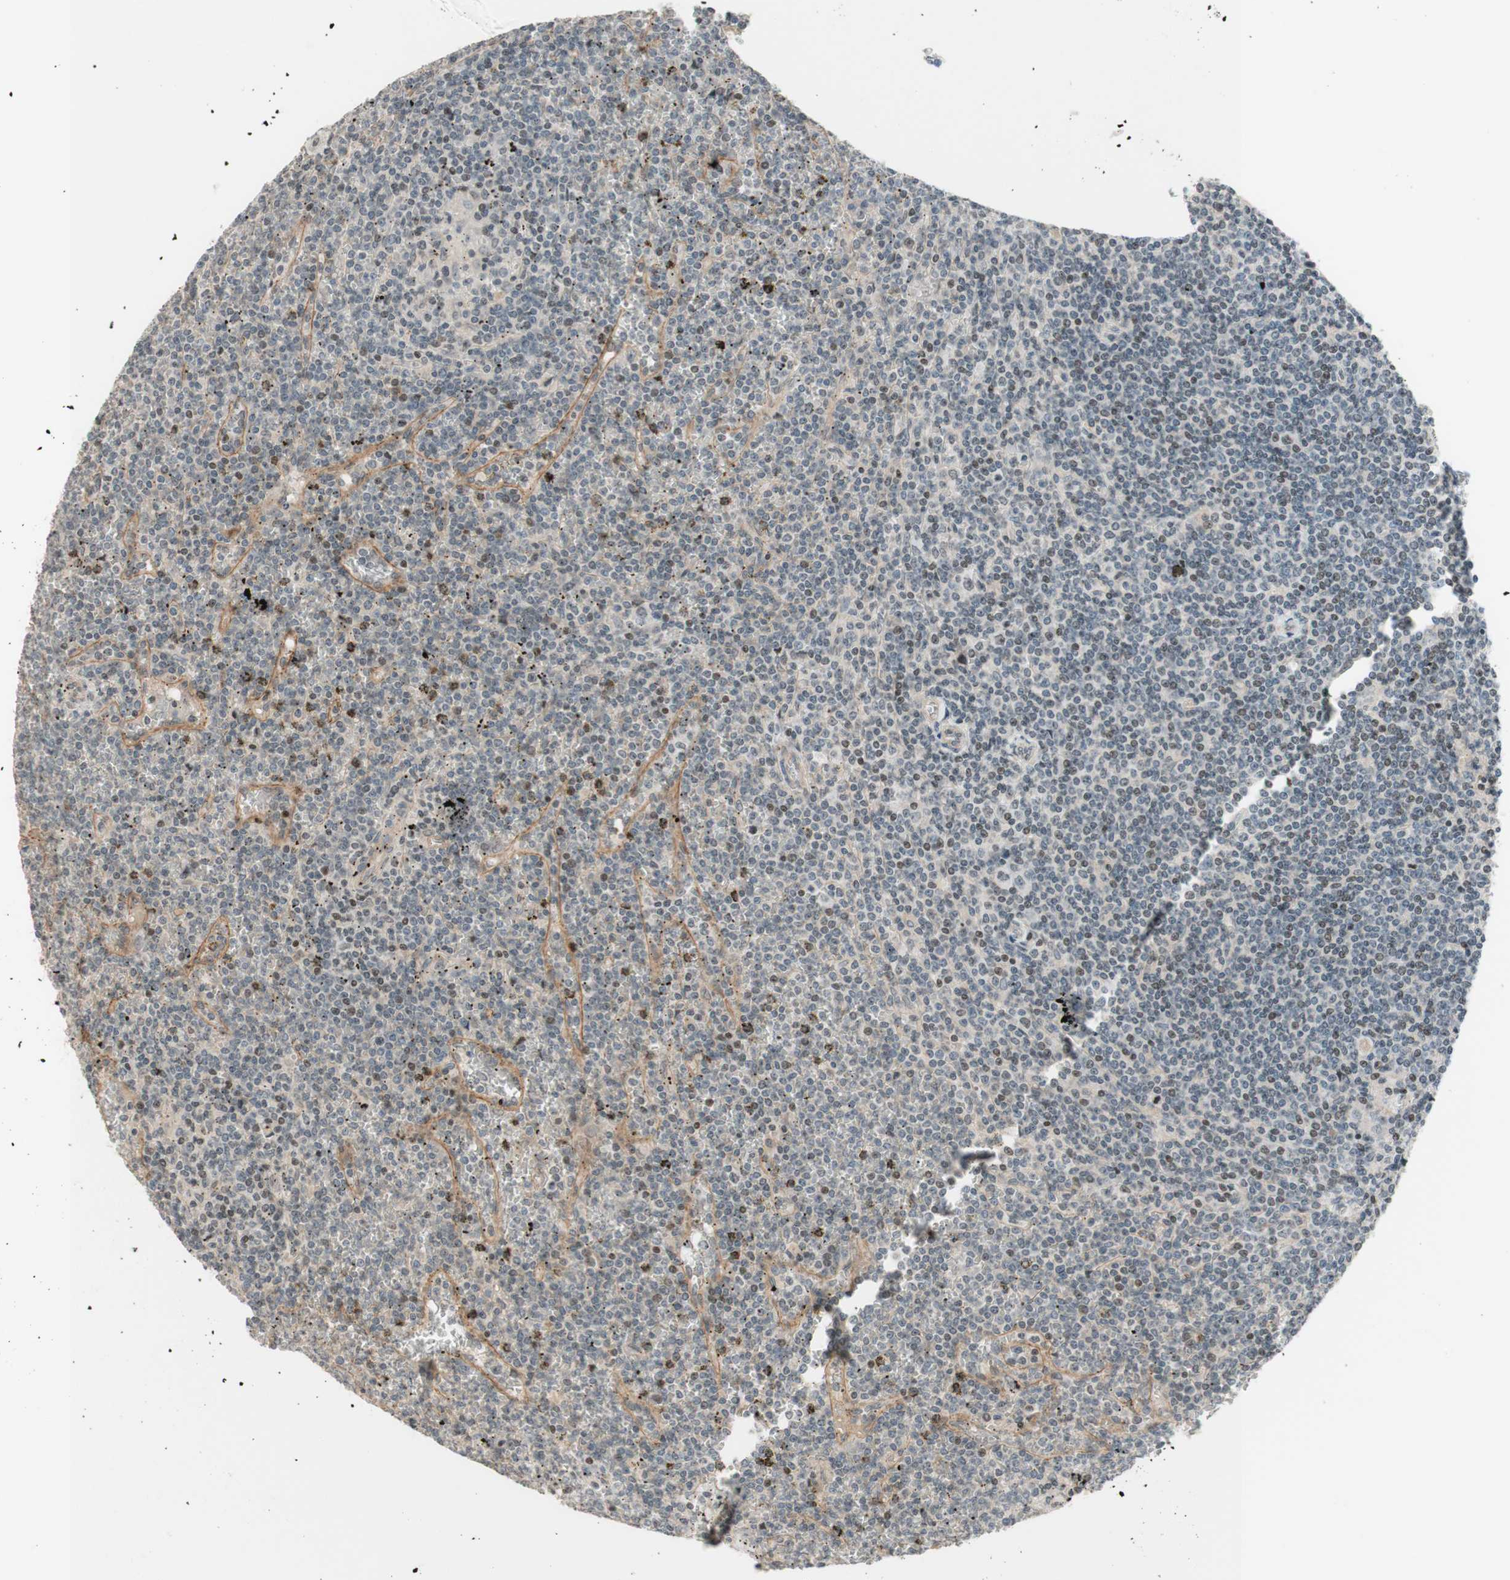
{"staining": {"intensity": "weak", "quantity": "<25%", "location": "nuclear"}, "tissue": "lymphoma", "cell_type": "Tumor cells", "image_type": "cancer", "snomed": [{"axis": "morphology", "description": "Malignant lymphoma, non-Hodgkin's type, Low grade"}, {"axis": "topography", "description": "Spleen"}], "caption": "High power microscopy photomicrograph of an immunohistochemistry photomicrograph of low-grade malignant lymphoma, non-Hodgkin's type, revealing no significant positivity in tumor cells. Nuclei are stained in blue.", "gene": "JPH1", "patient": {"sex": "female", "age": 19}}